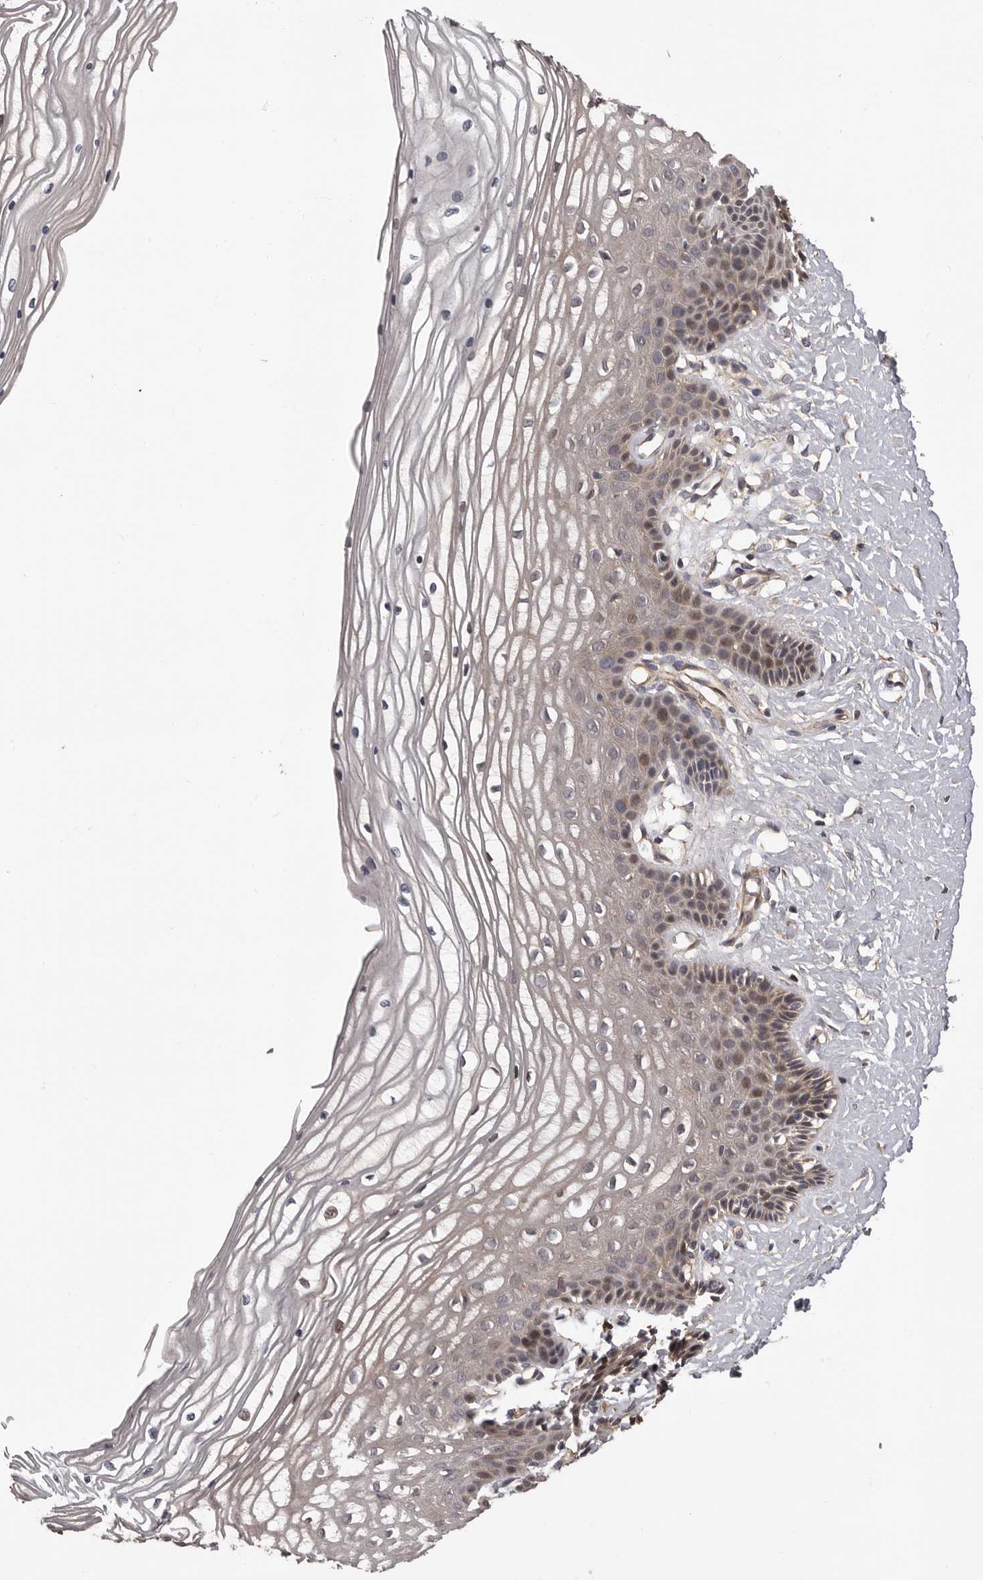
{"staining": {"intensity": "moderate", "quantity": ">75%", "location": "cytoplasmic/membranous,nuclear"}, "tissue": "vagina", "cell_type": "Squamous epithelial cells", "image_type": "normal", "snomed": [{"axis": "morphology", "description": "Normal tissue, NOS"}, {"axis": "topography", "description": "Vagina"}, {"axis": "topography", "description": "Cervix"}], "caption": "Normal vagina demonstrates moderate cytoplasmic/membranous,nuclear positivity in approximately >75% of squamous epithelial cells.", "gene": "ADAMTS2", "patient": {"sex": "female", "age": 40}}